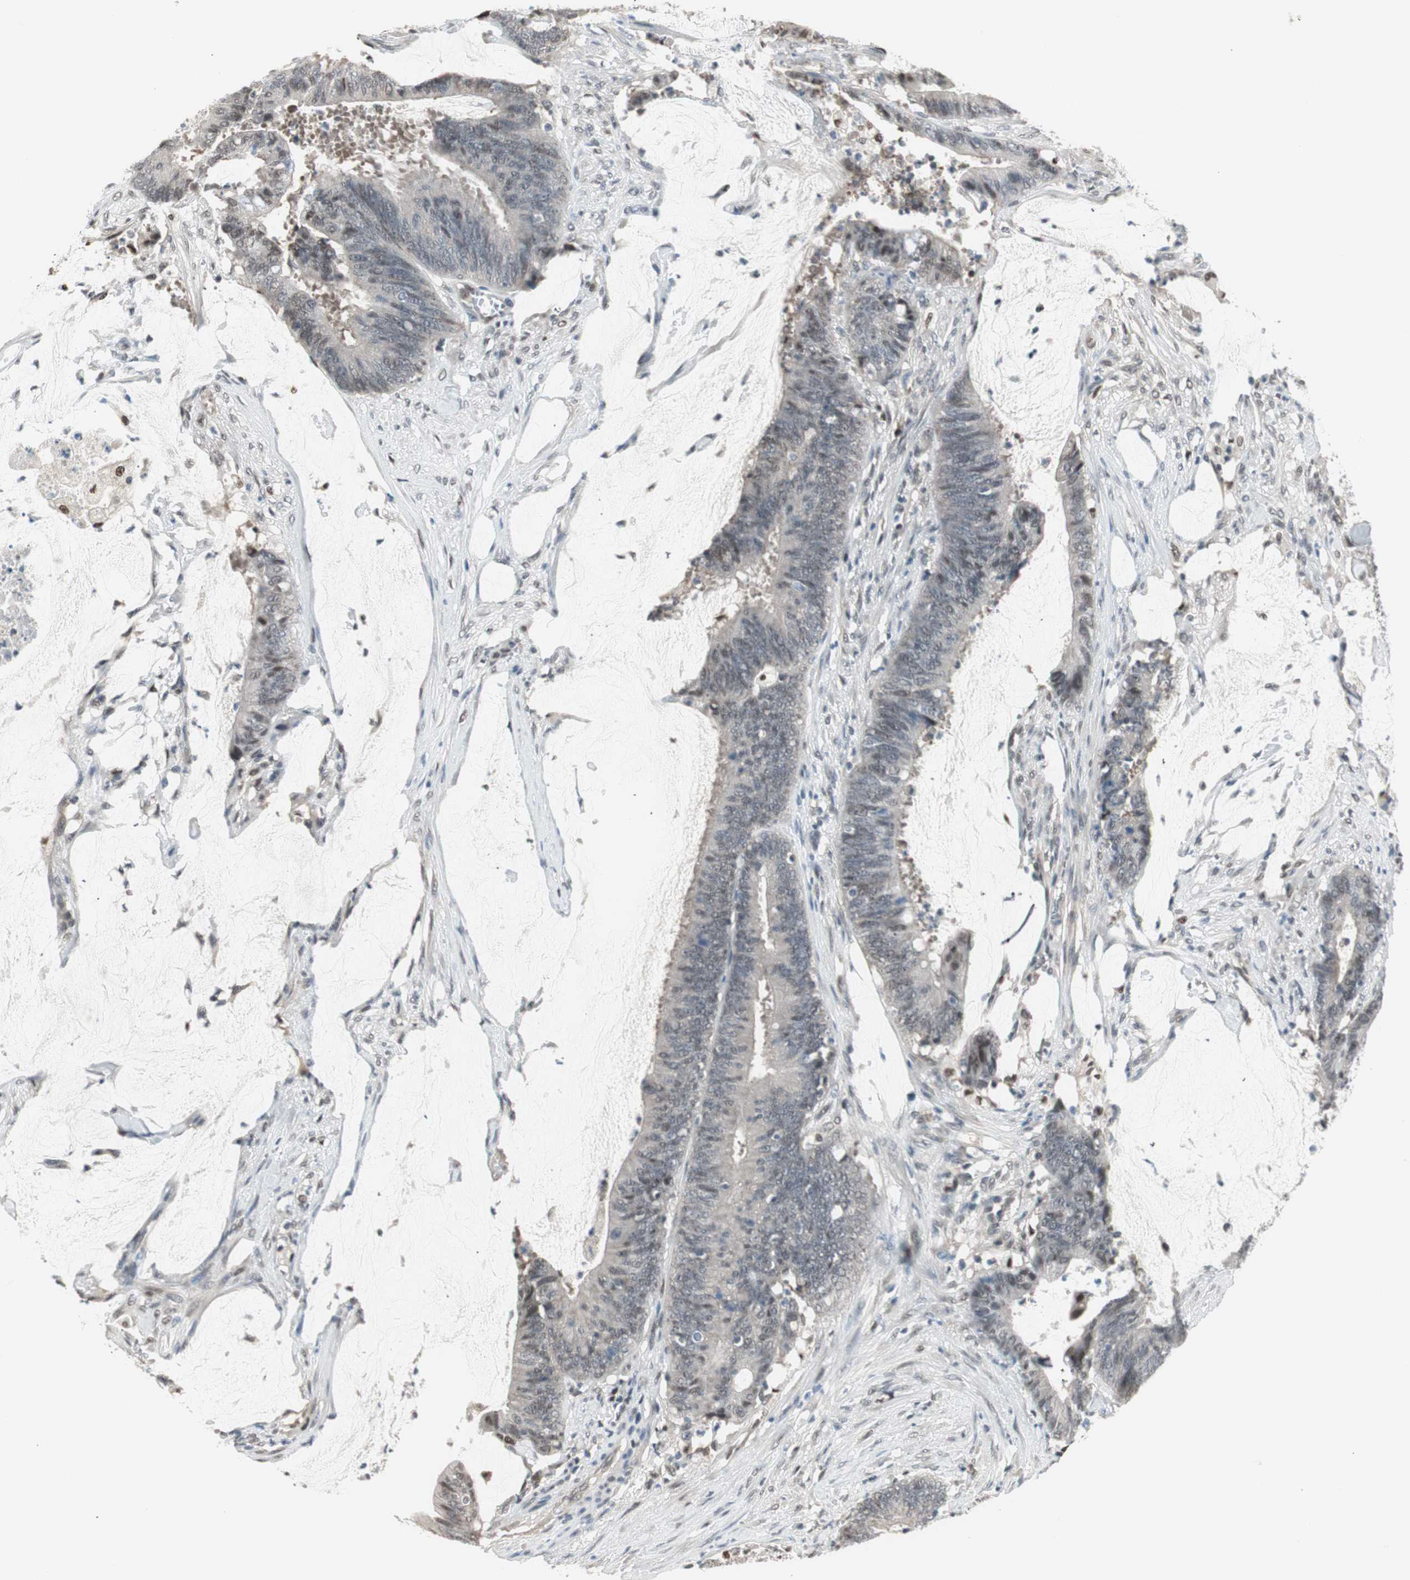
{"staining": {"intensity": "weak", "quantity": ">75%", "location": "nuclear"}, "tissue": "colorectal cancer", "cell_type": "Tumor cells", "image_type": "cancer", "snomed": [{"axis": "morphology", "description": "Adenocarcinoma, NOS"}, {"axis": "topography", "description": "Rectum"}], "caption": "About >75% of tumor cells in adenocarcinoma (colorectal) show weak nuclear protein staining as visualized by brown immunohistochemical staining.", "gene": "LONP2", "patient": {"sex": "female", "age": 66}}